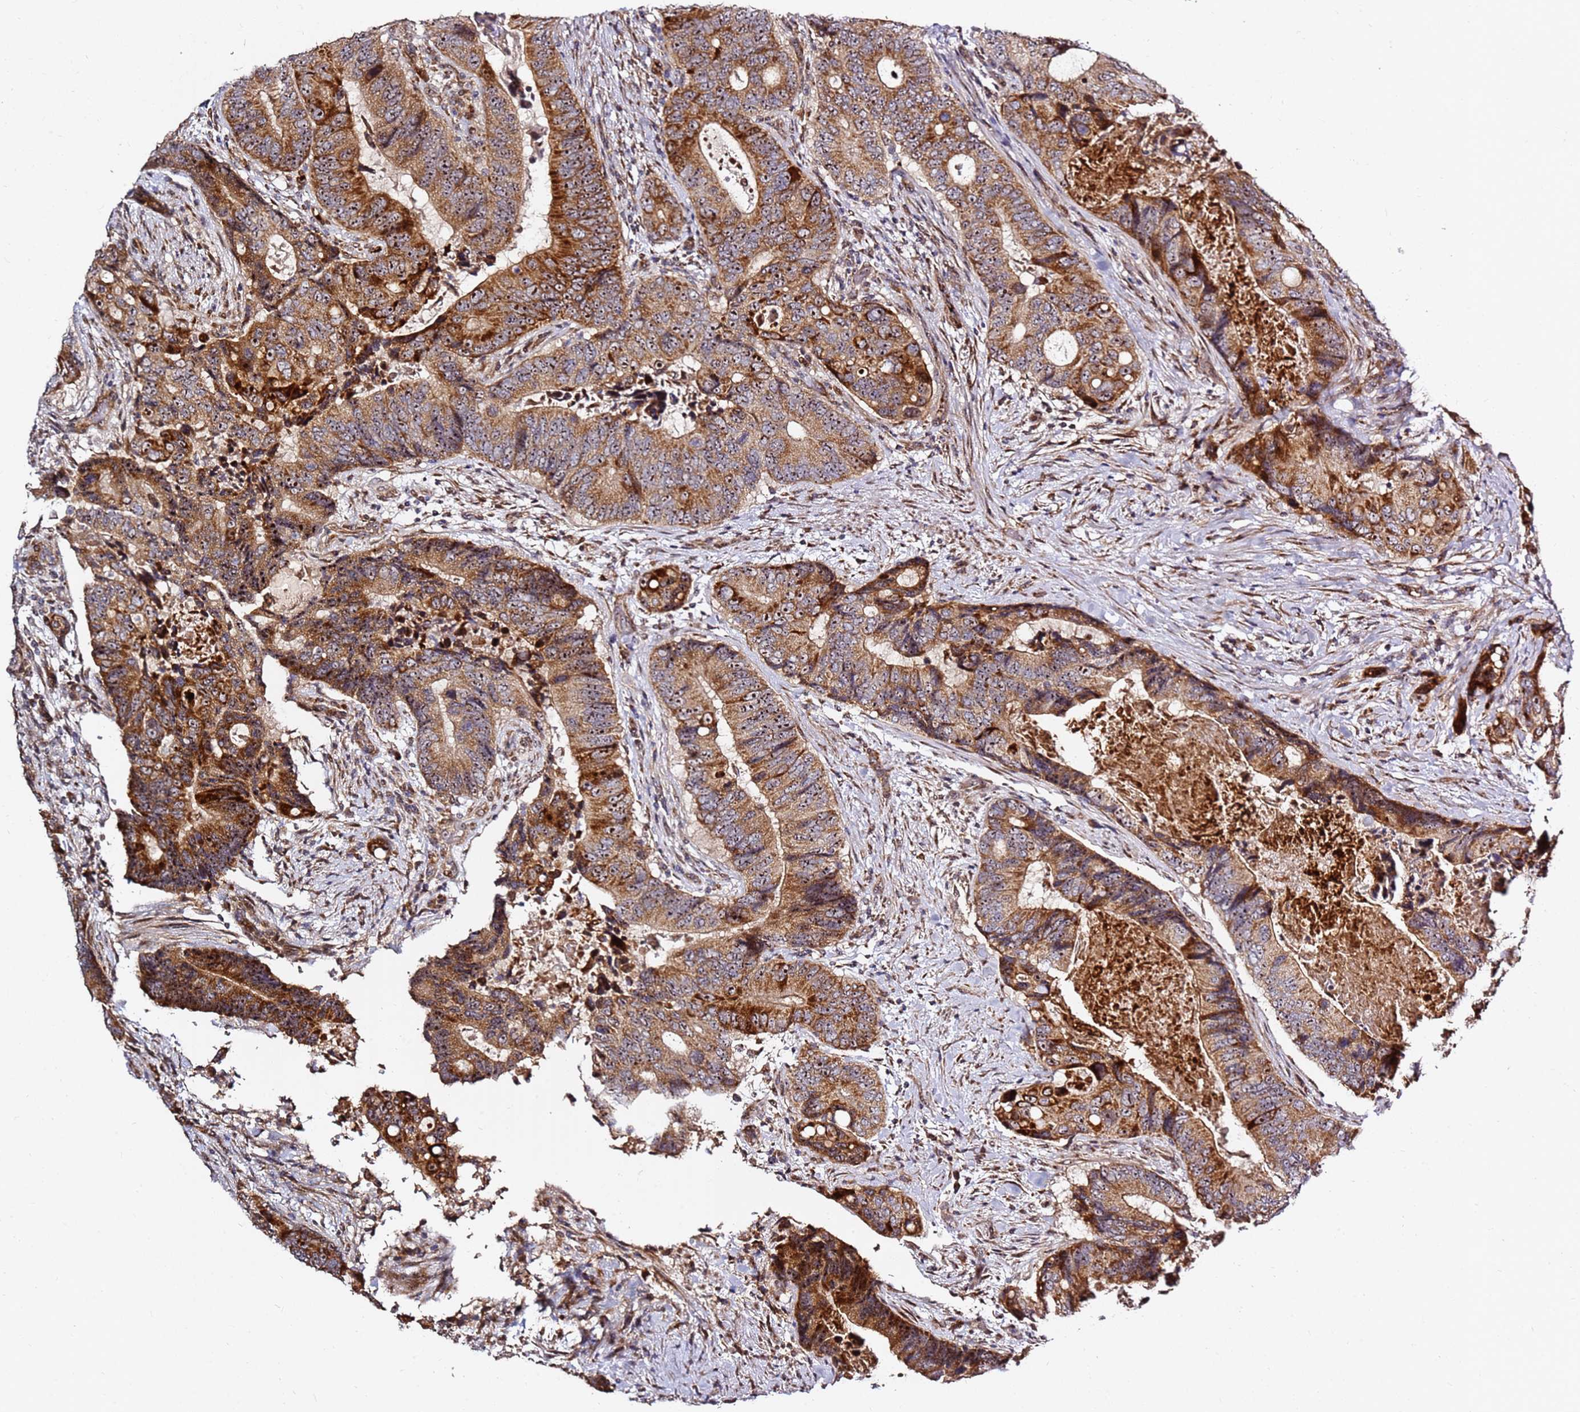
{"staining": {"intensity": "strong", "quantity": ">75%", "location": "cytoplasmic/membranous,nuclear"}, "tissue": "colorectal cancer", "cell_type": "Tumor cells", "image_type": "cancer", "snomed": [{"axis": "morphology", "description": "Adenocarcinoma, NOS"}, {"axis": "topography", "description": "Colon"}], "caption": "Colorectal adenocarcinoma stained for a protein reveals strong cytoplasmic/membranous and nuclear positivity in tumor cells. The protein is stained brown, and the nuclei are stained in blue (DAB (3,3'-diaminobenzidine) IHC with brightfield microscopy, high magnification).", "gene": "KIF25", "patient": {"sex": "male", "age": 84}}